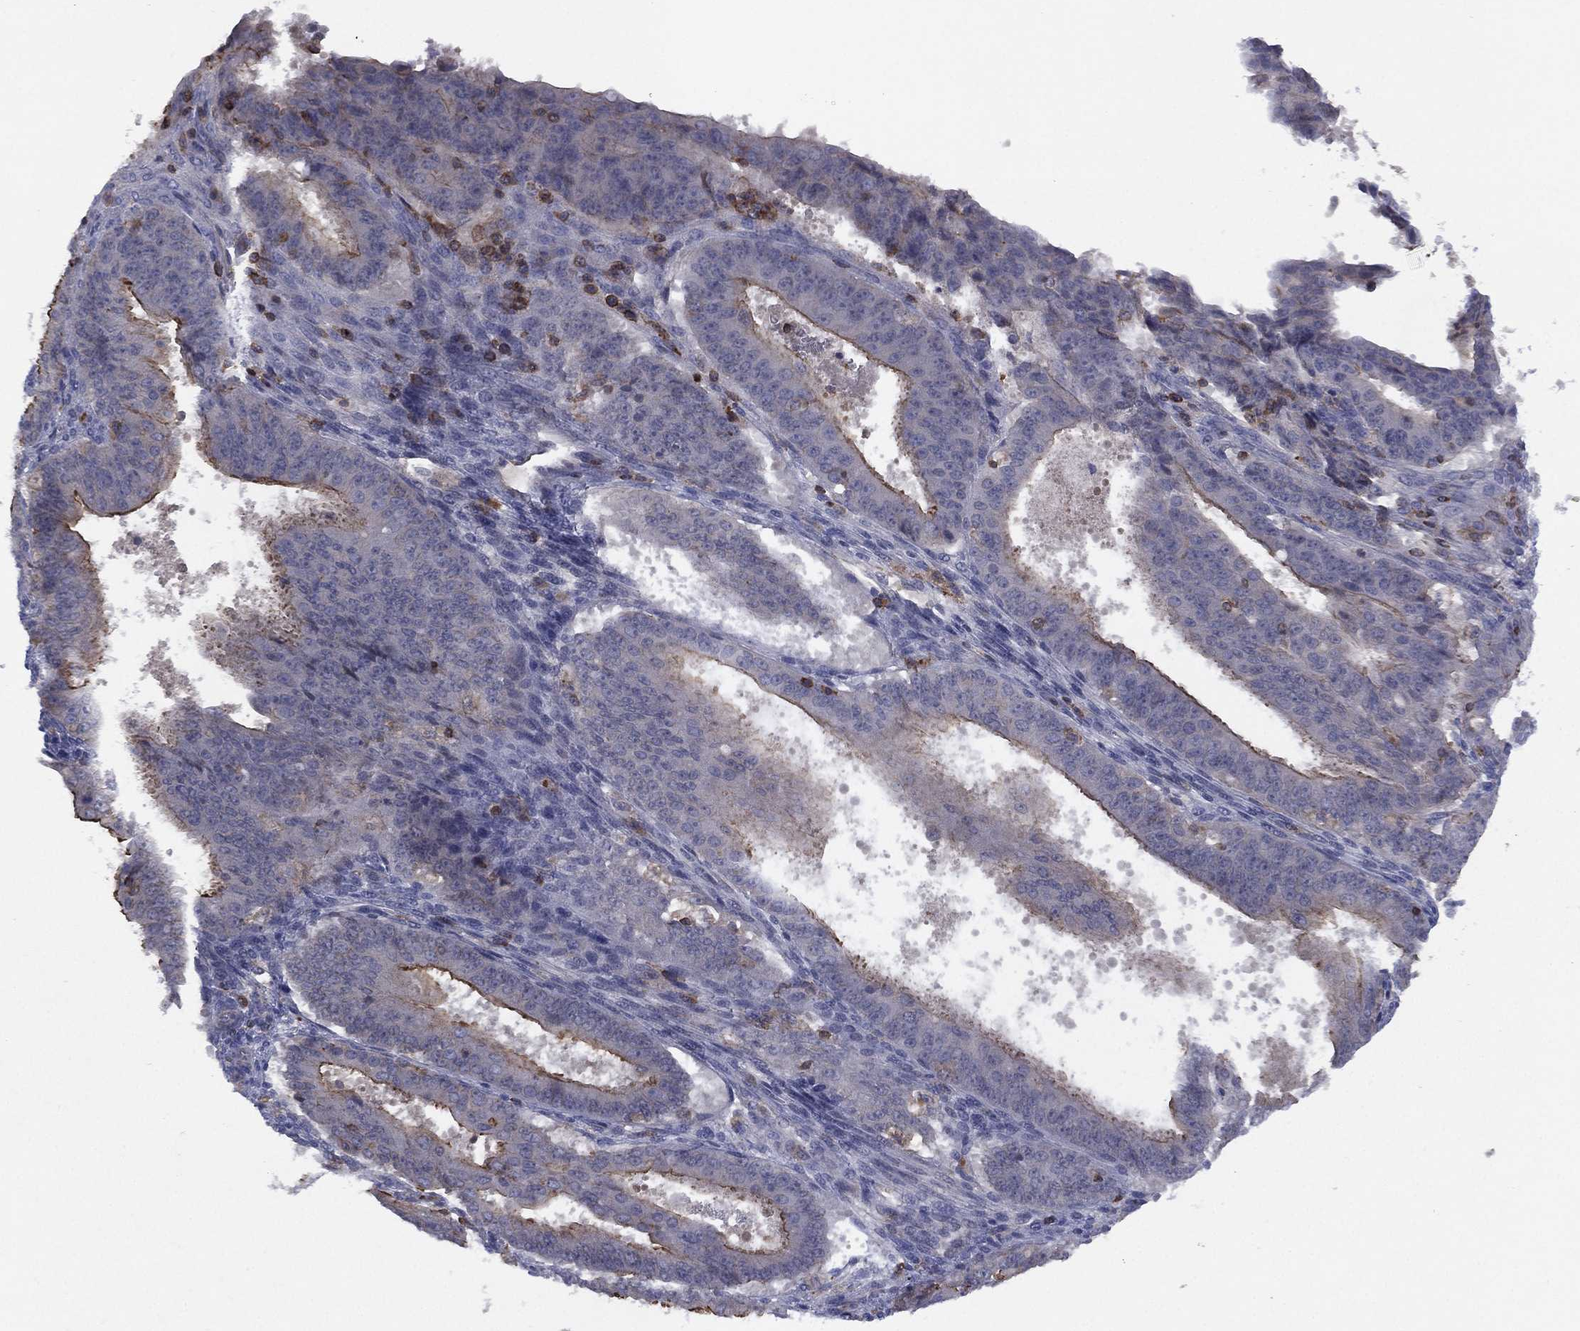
{"staining": {"intensity": "moderate", "quantity": "25%-75%", "location": "cytoplasmic/membranous"}, "tissue": "ovarian cancer", "cell_type": "Tumor cells", "image_type": "cancer", "snomed": [{"axis": "morphology", "description": "Carcinoma, endometroid"}, {"axis": "topography", "description": "Ovary"}], "caption": "A high-resolution histopathology image shows immunohistochemistry (IHC) staining of ovarian endometroid carcinoma, which exhibits moderate cytoplasmic/membranous staining in approximately 25%-75% of tumor cells.", "gene": "DOCK8", "patient": {"sex": "female", "age": 42}}